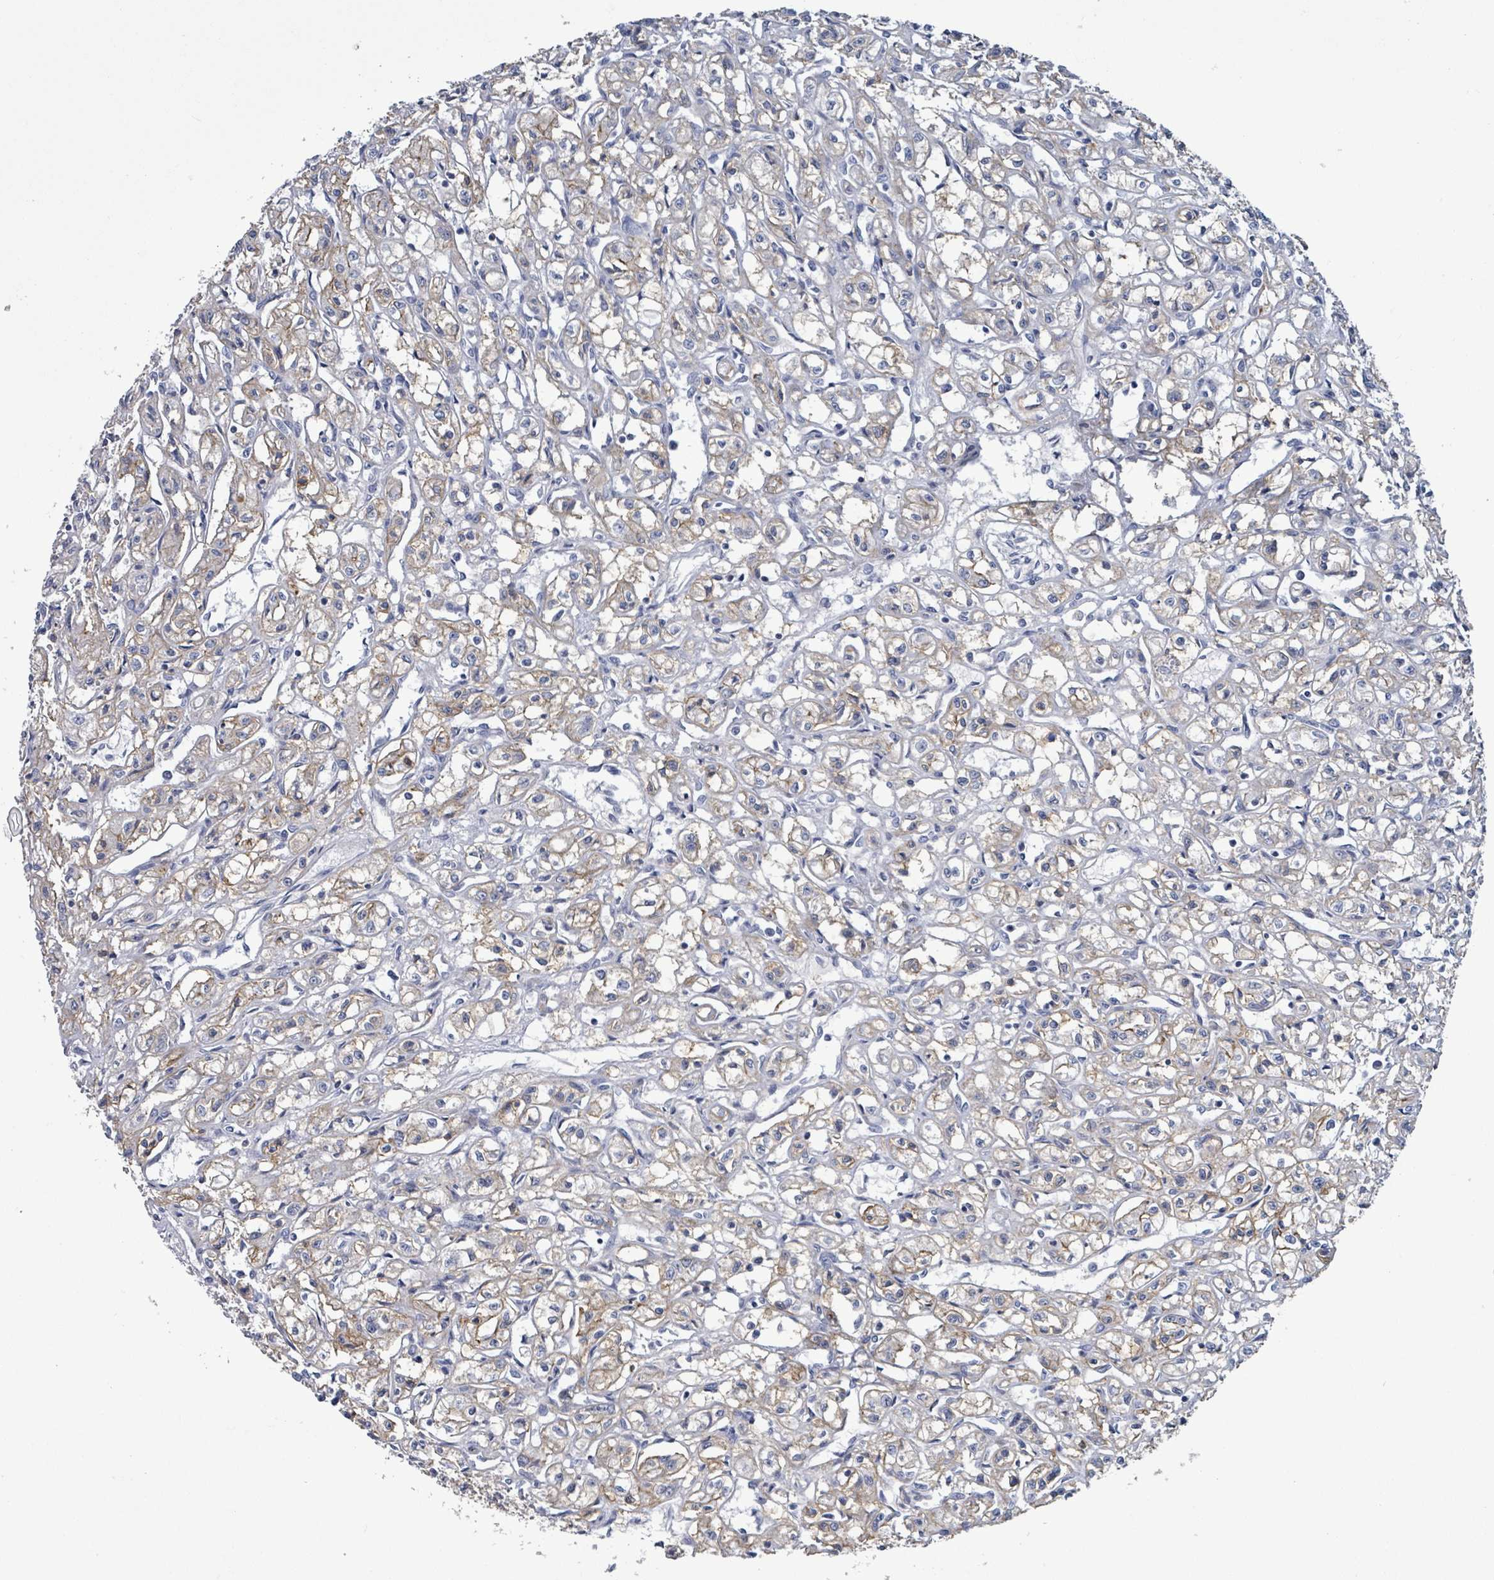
{"staining": {"intensity": "weak", "quantity": "25%-75%", "location": "cytoplasmic/membranous"}, "tissue": "renal cancer", "cell_type": "Tumor cells", "image_type": "cancer", "snomed": [{"axis": "morphology", "description": "Adenocarcinoma, NOS"}, {"axis": "topography", "description": "Kidney"}], "caption": "IHC of renal cancer demonstrates low levels of weak cytoplasmic/membranous expression in about 25%-75% of tumor cells.", "gene": "BSG", "patient": {"sex": "male", "age": 56}}